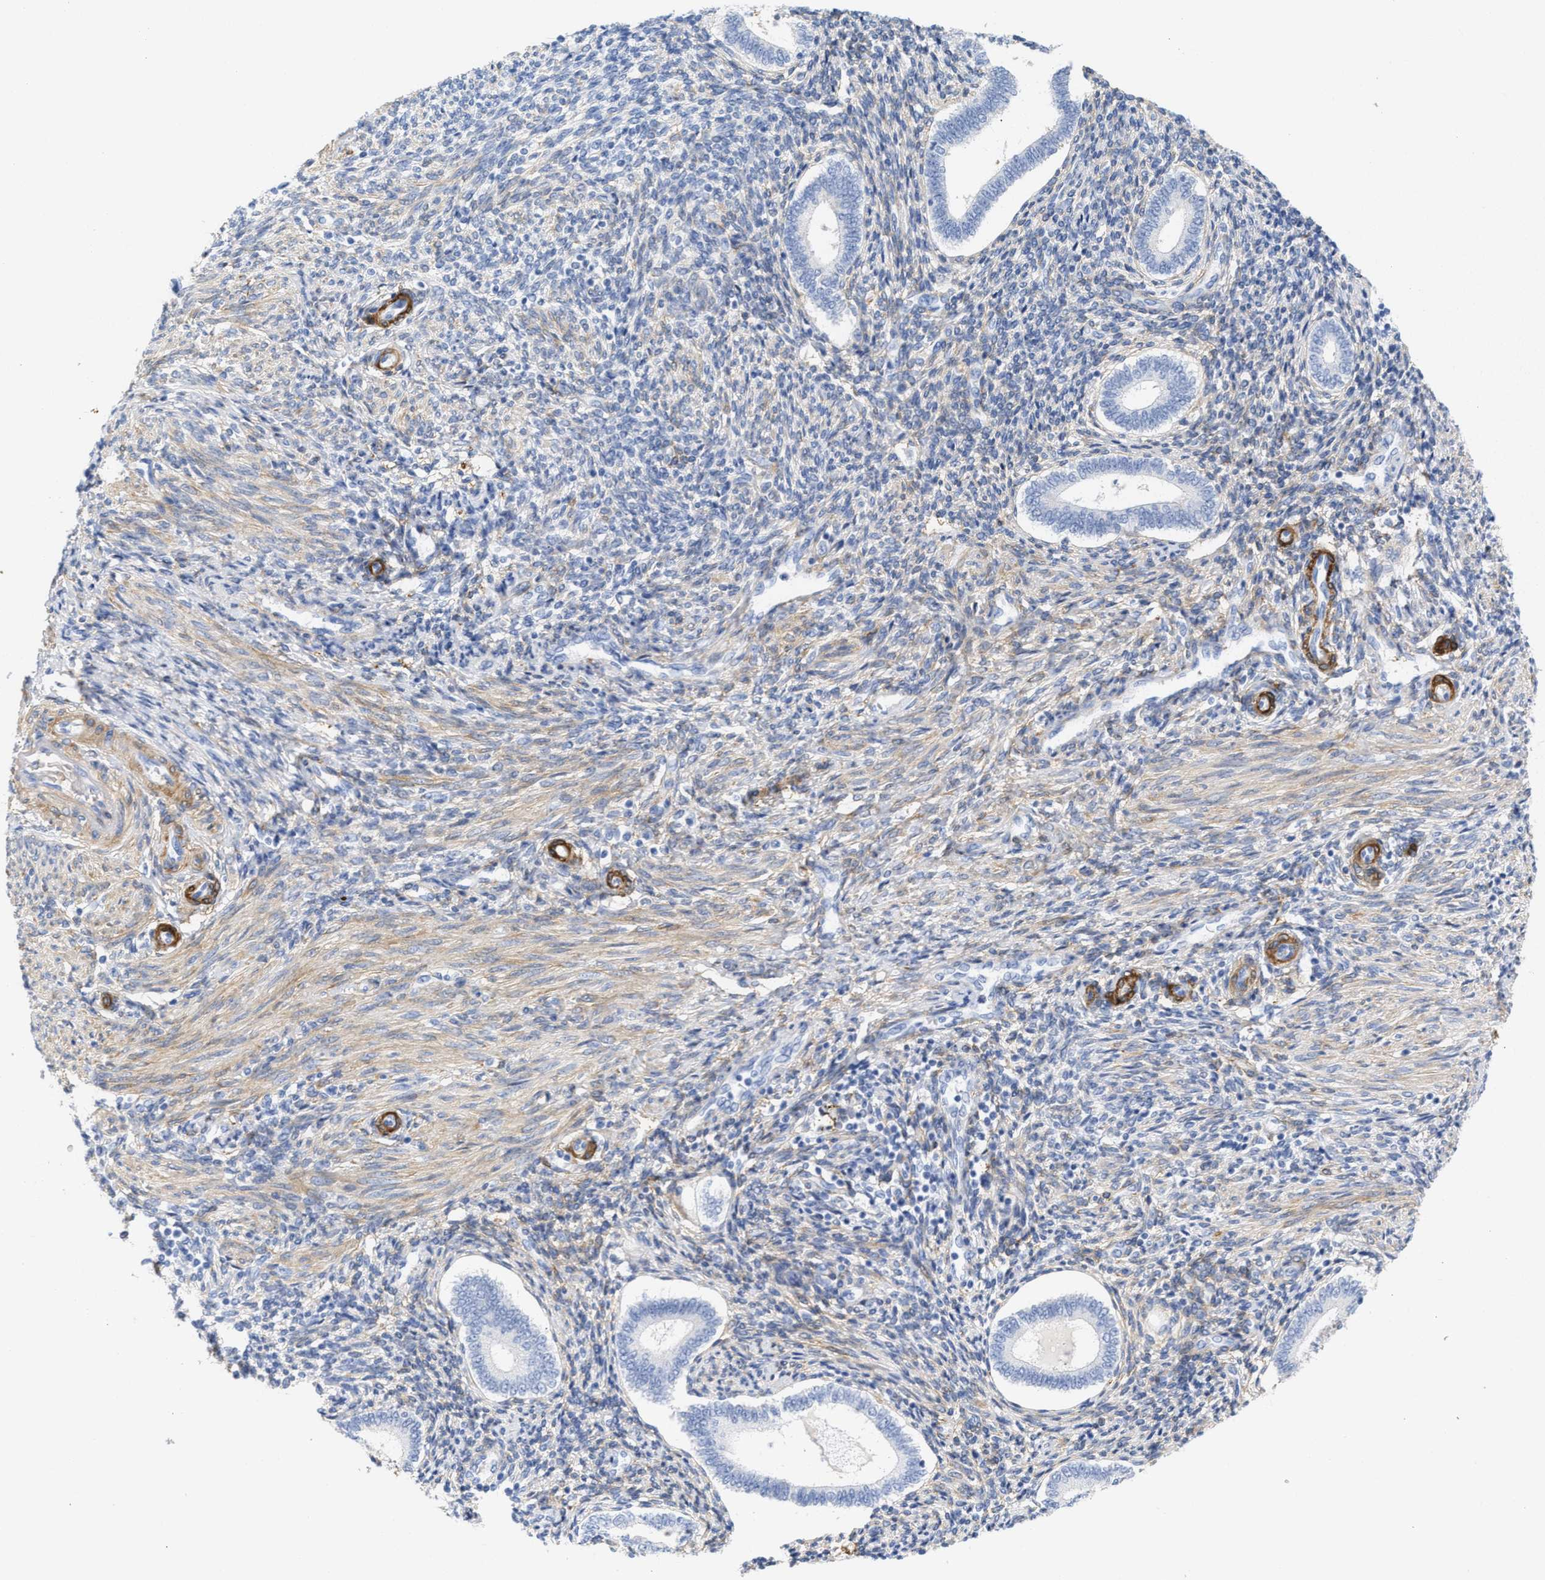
{"staining": {"intensity": "moderate", "quantity": "<25%", "location": "cytoplasmic/membranous"}, "tissue": "endometrium", "cell_type": "Cells in endometrial stroma", "image_type": "normal", "snomed": [{"axis": "morphology", "description": "Normal tissue, NOS"}, {"axis": "topography", "description": "Endometrium"}], "caption": "Immunohistochemical staining of benign human endometrium displays moderate cytoplasmic/membranous protein staining in approximately <25% of cells in endometrial stroma.", "gene": "AMPH", "patient": {"sex": "female", "age": 42}}